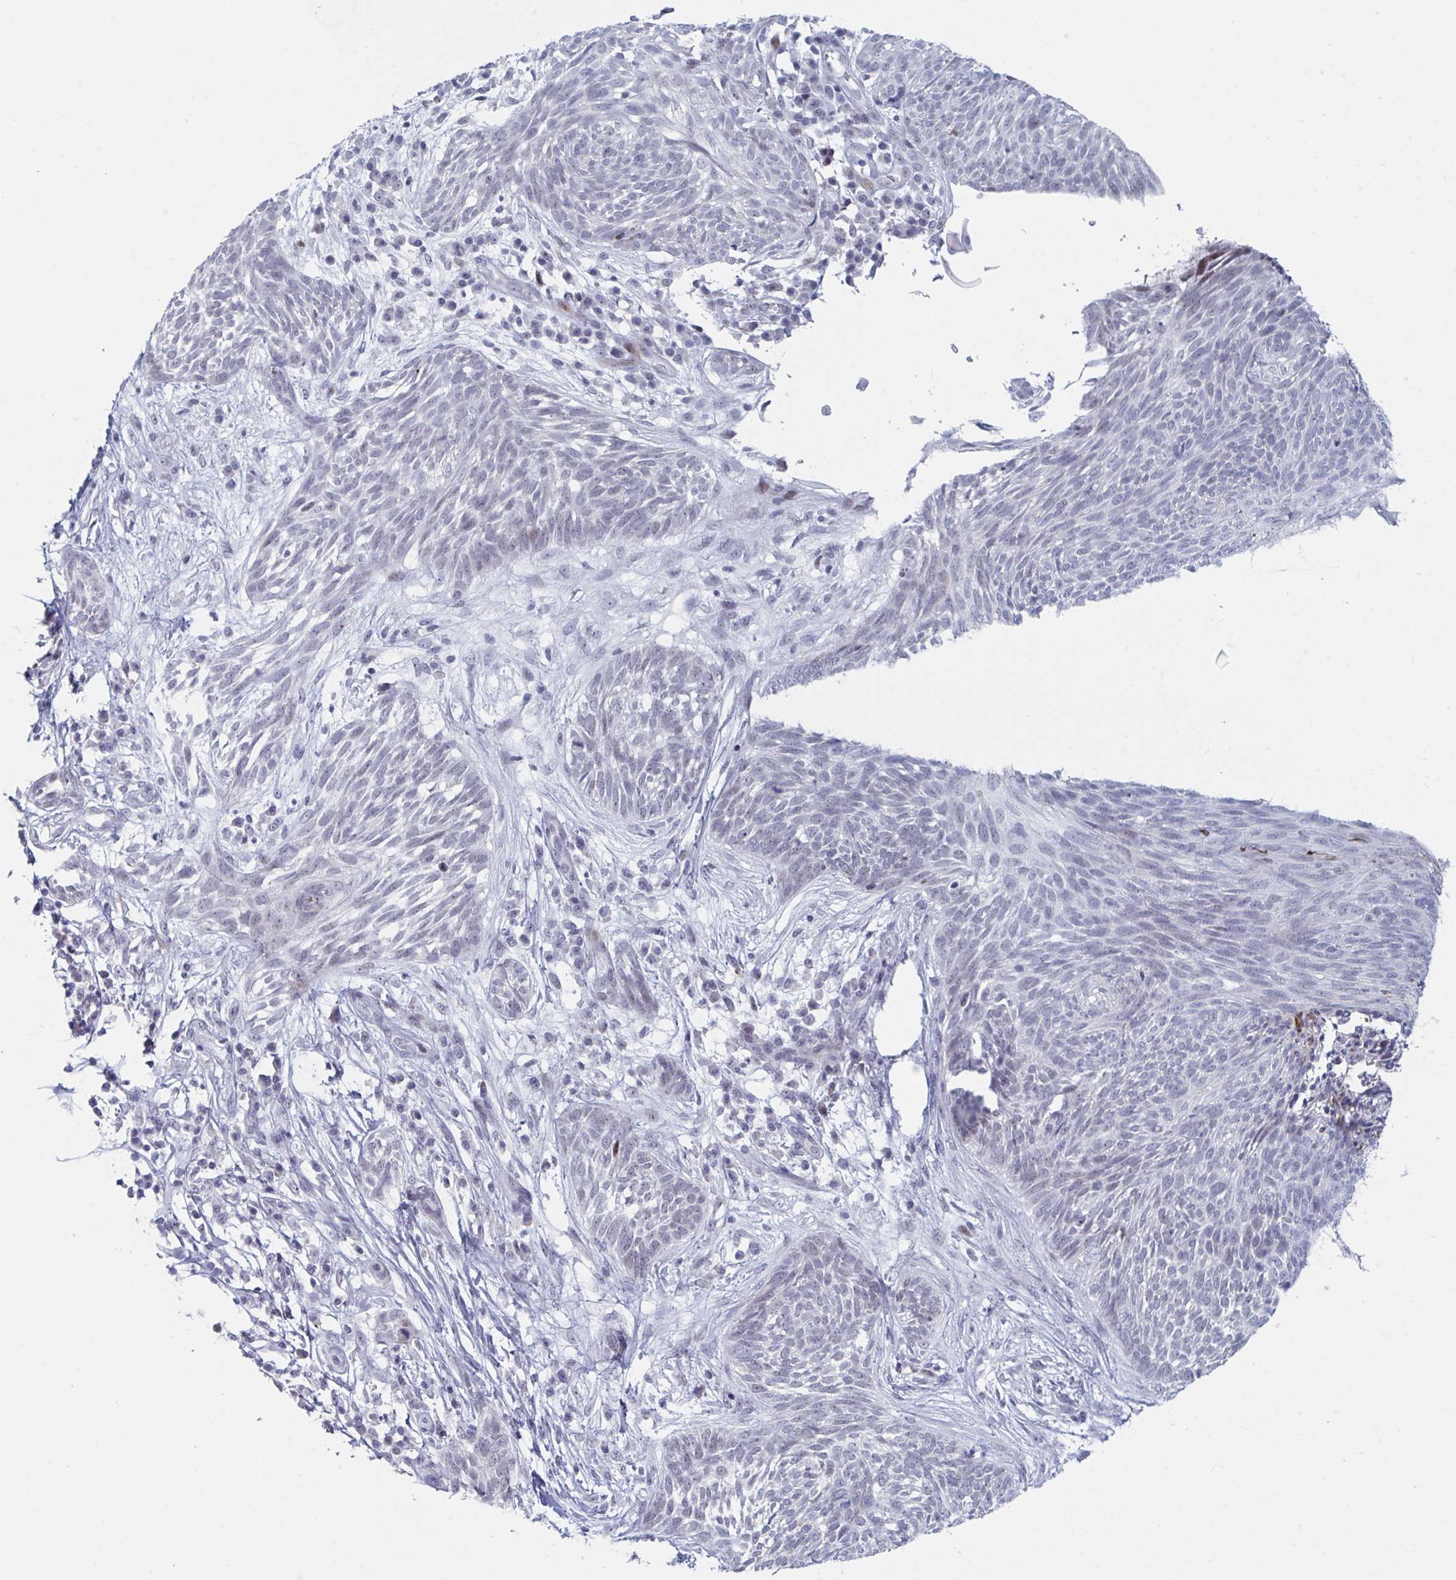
{"staining": {"intensity": "negative", "quantity": "none", "location": "none"}, "tissue": "skin cancer", "cell_type": "Tumor cells", "image_type": "cancer", "snomed": [{"axis": "morphology", "description": "Basal cell carcinoma"}, {"axis": "topography", "description": "Skin"}, {"axis": "topography", "description": "Skin, foot"}], "caption": "This is a image of immunohistochemistry (IHC) staining of basal cell carcinoma (skin), which shows no positivity in tumor cells.", "gene": "NR1H2", "patient": {"sex": "female", "age": 86}}